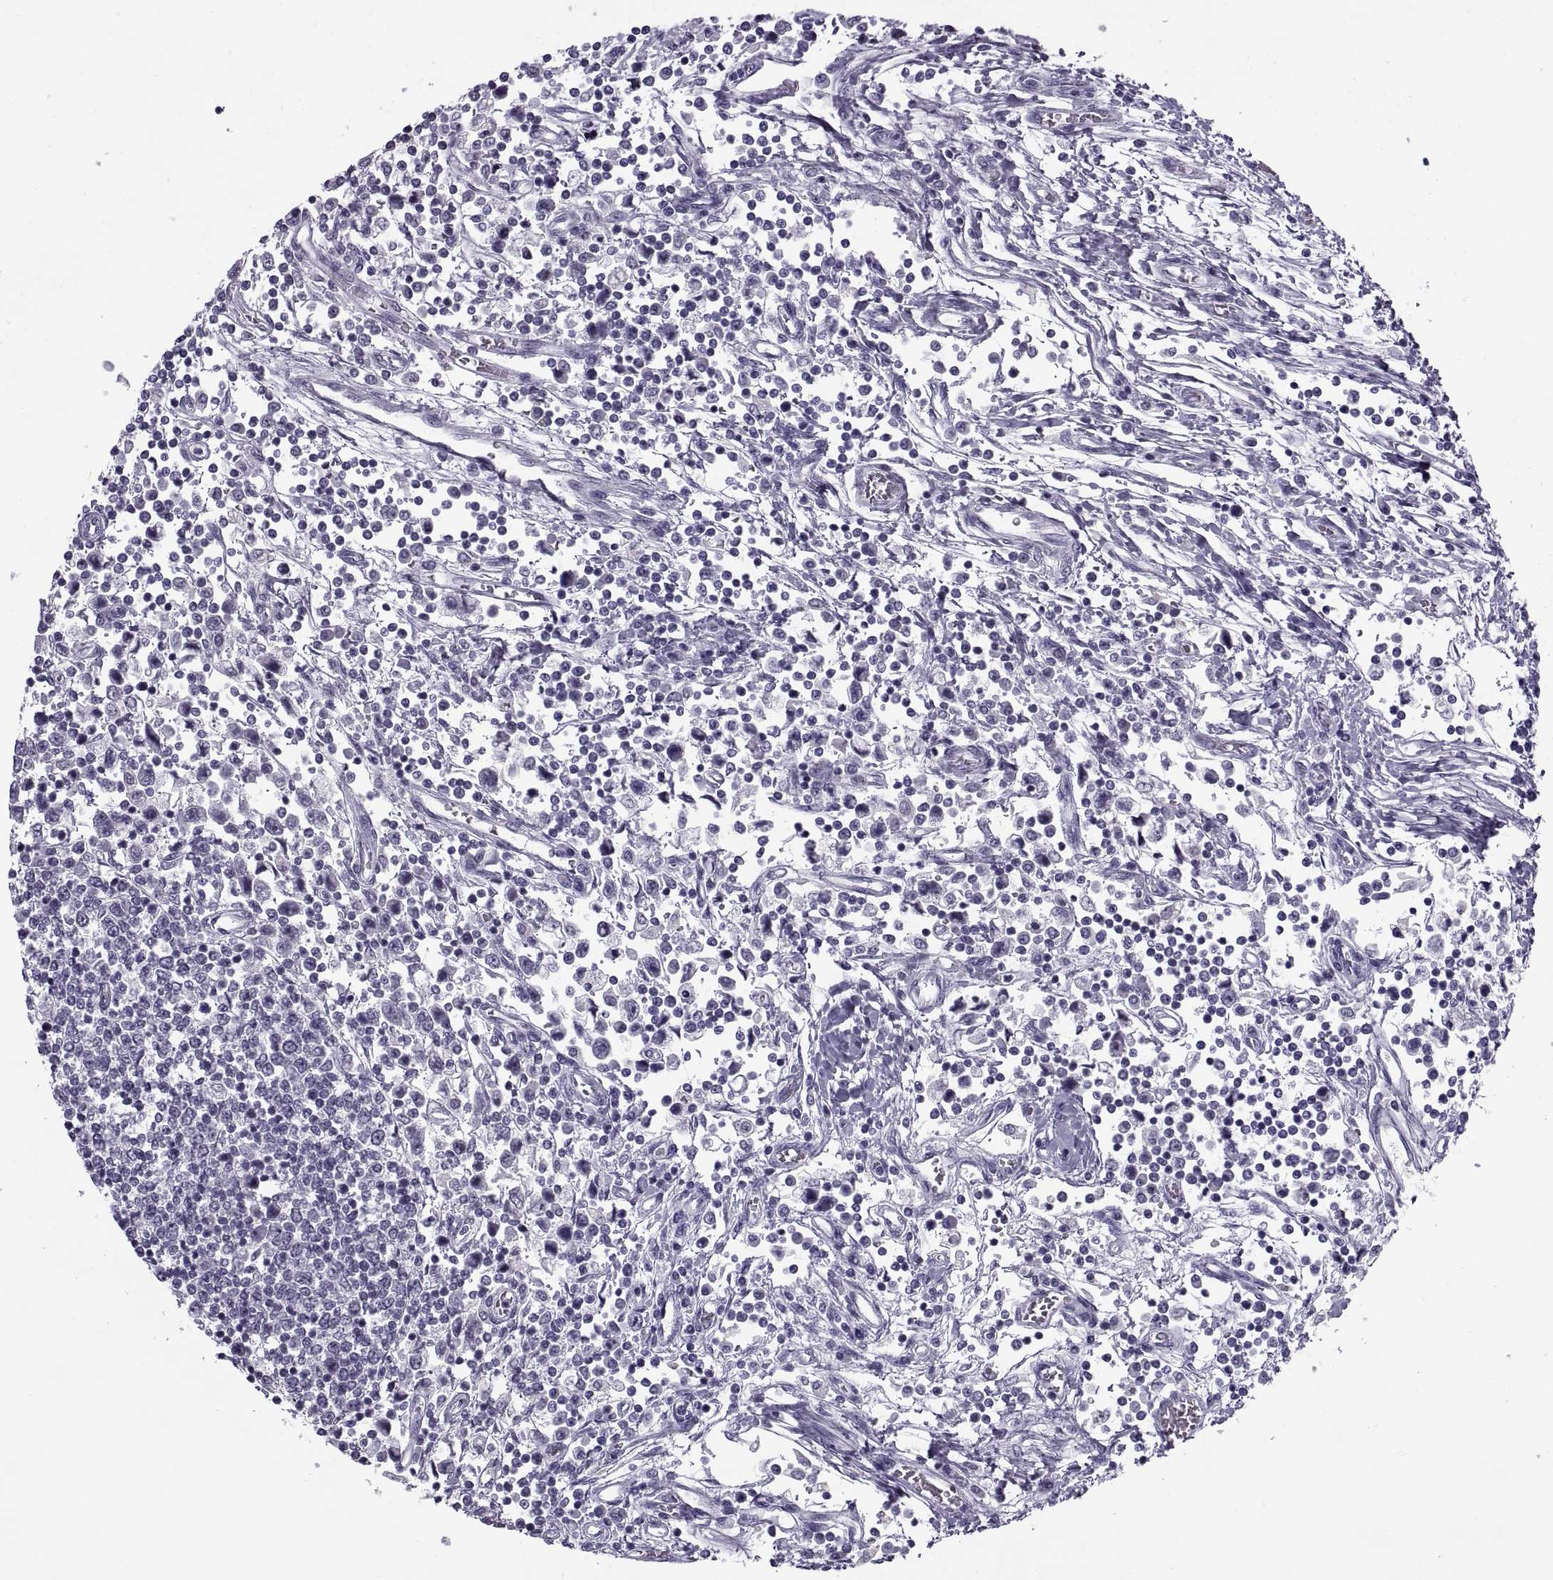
{"staining": {"intensity": "negative", "quantity": "none", "location": "none"}, "tissue": "testis cancer", "cell_type": "Tumor cells", "image_type": "cancer", "snomed": [{"axis": "morphology", "description": "Seminoma, NOS"}, {"axis": "topography", "description": "Testis"}], "caption": "Human testis seminoma stained for a protein using immunohistochemistry (IHC) reveals no expression in tumor cells.", "gene": "TBC1D3G", "patient": {"sex": "male", "age": 34}}